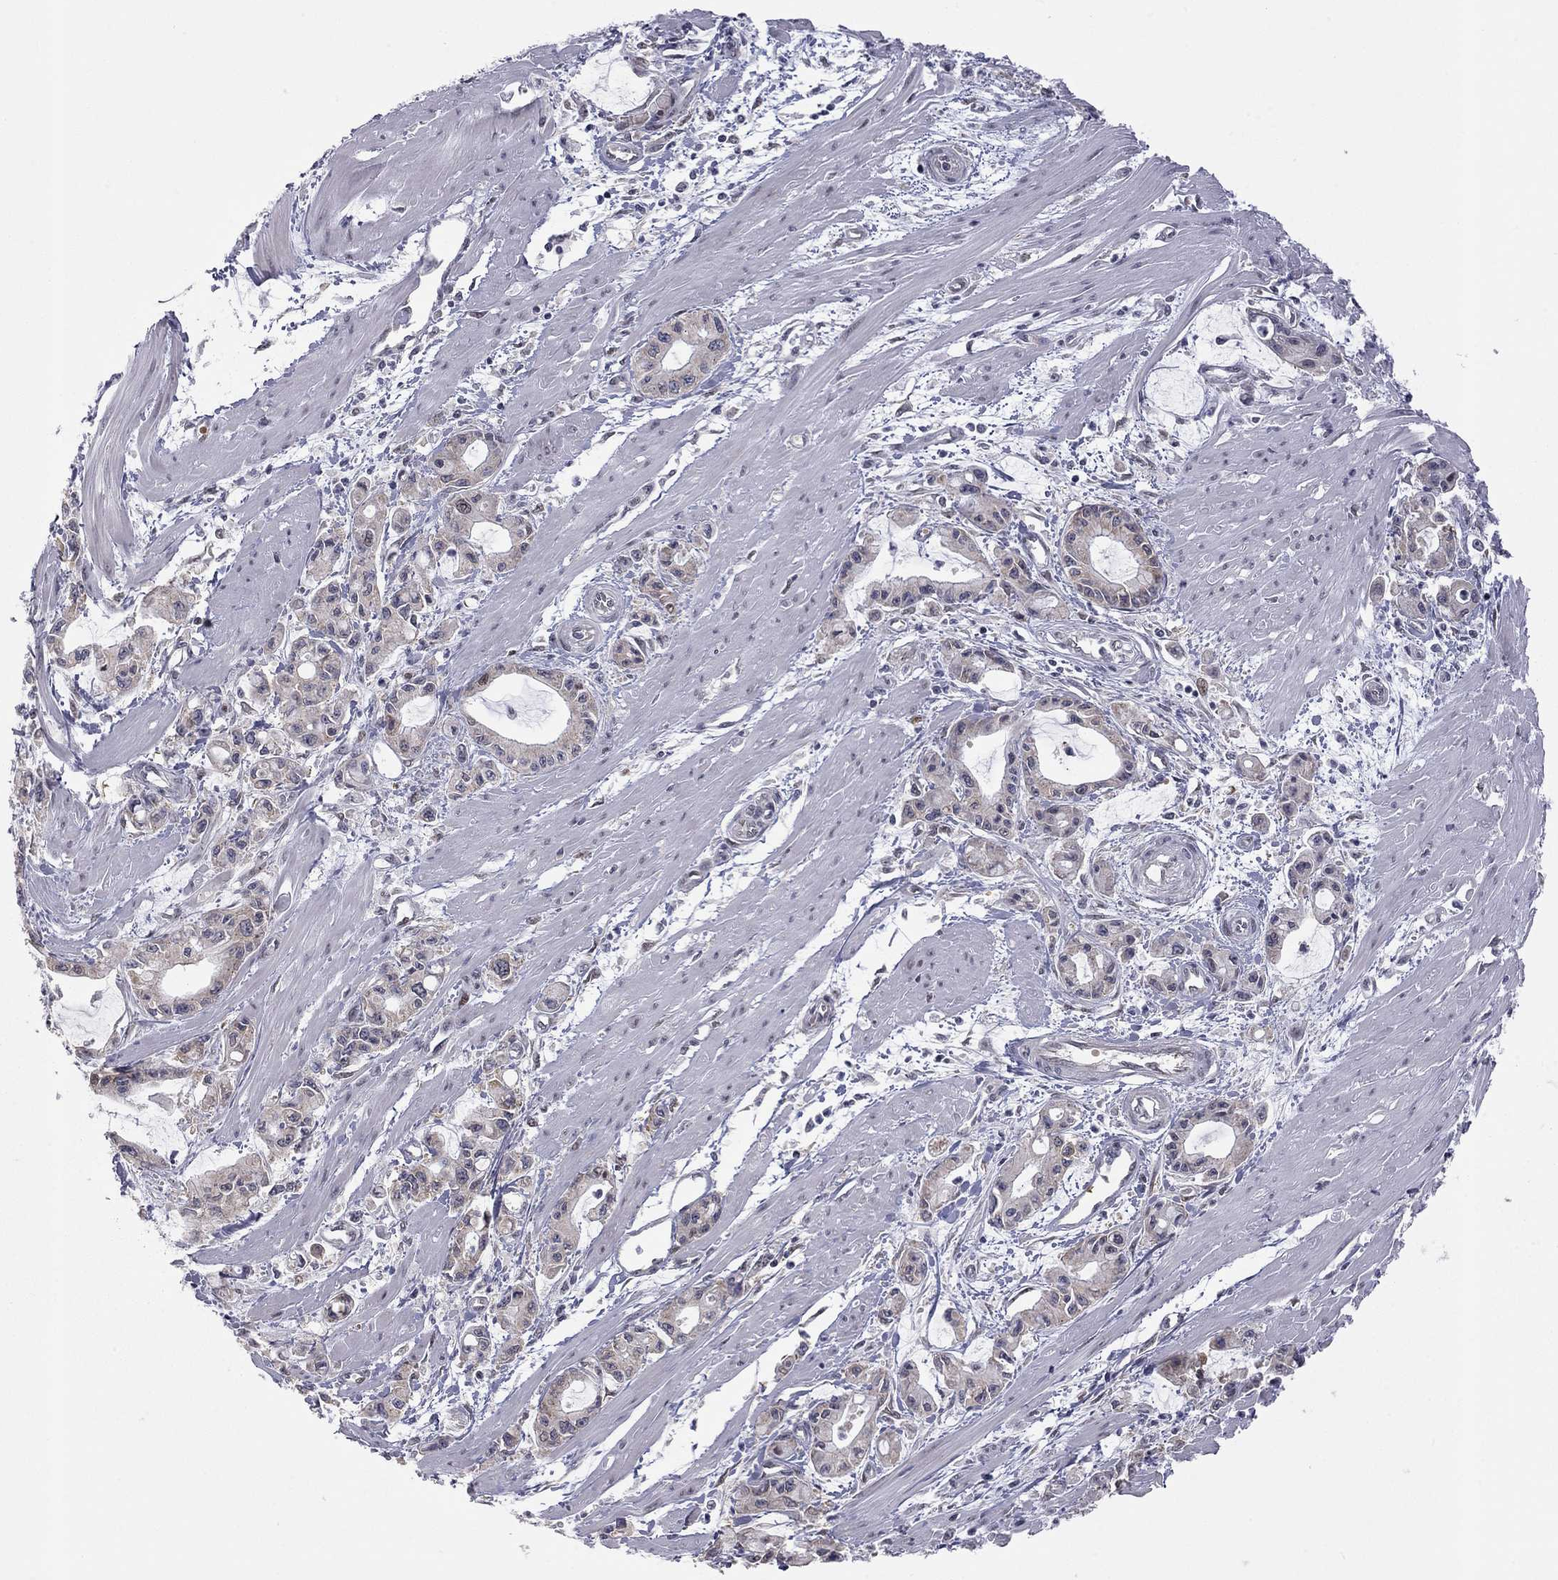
{"staining": {"intensity": "negative", "quantity": "none", "location": "none"}, "tissue": "pancreatic cancer", "cell_type": "Tumor cells", "image_type": "cancer", "snomed": [{"axis": "morphology", "description": "Adenocarcinoma, NOS"}, {"axis": "topography", "description": "Pancreas"}], "caption": "Tumor cells show no significant positivity in pancreatic cancer (adenocarcinoma).", "gene": "MC3R", "patient": {"sex": "male", "age": 48}}